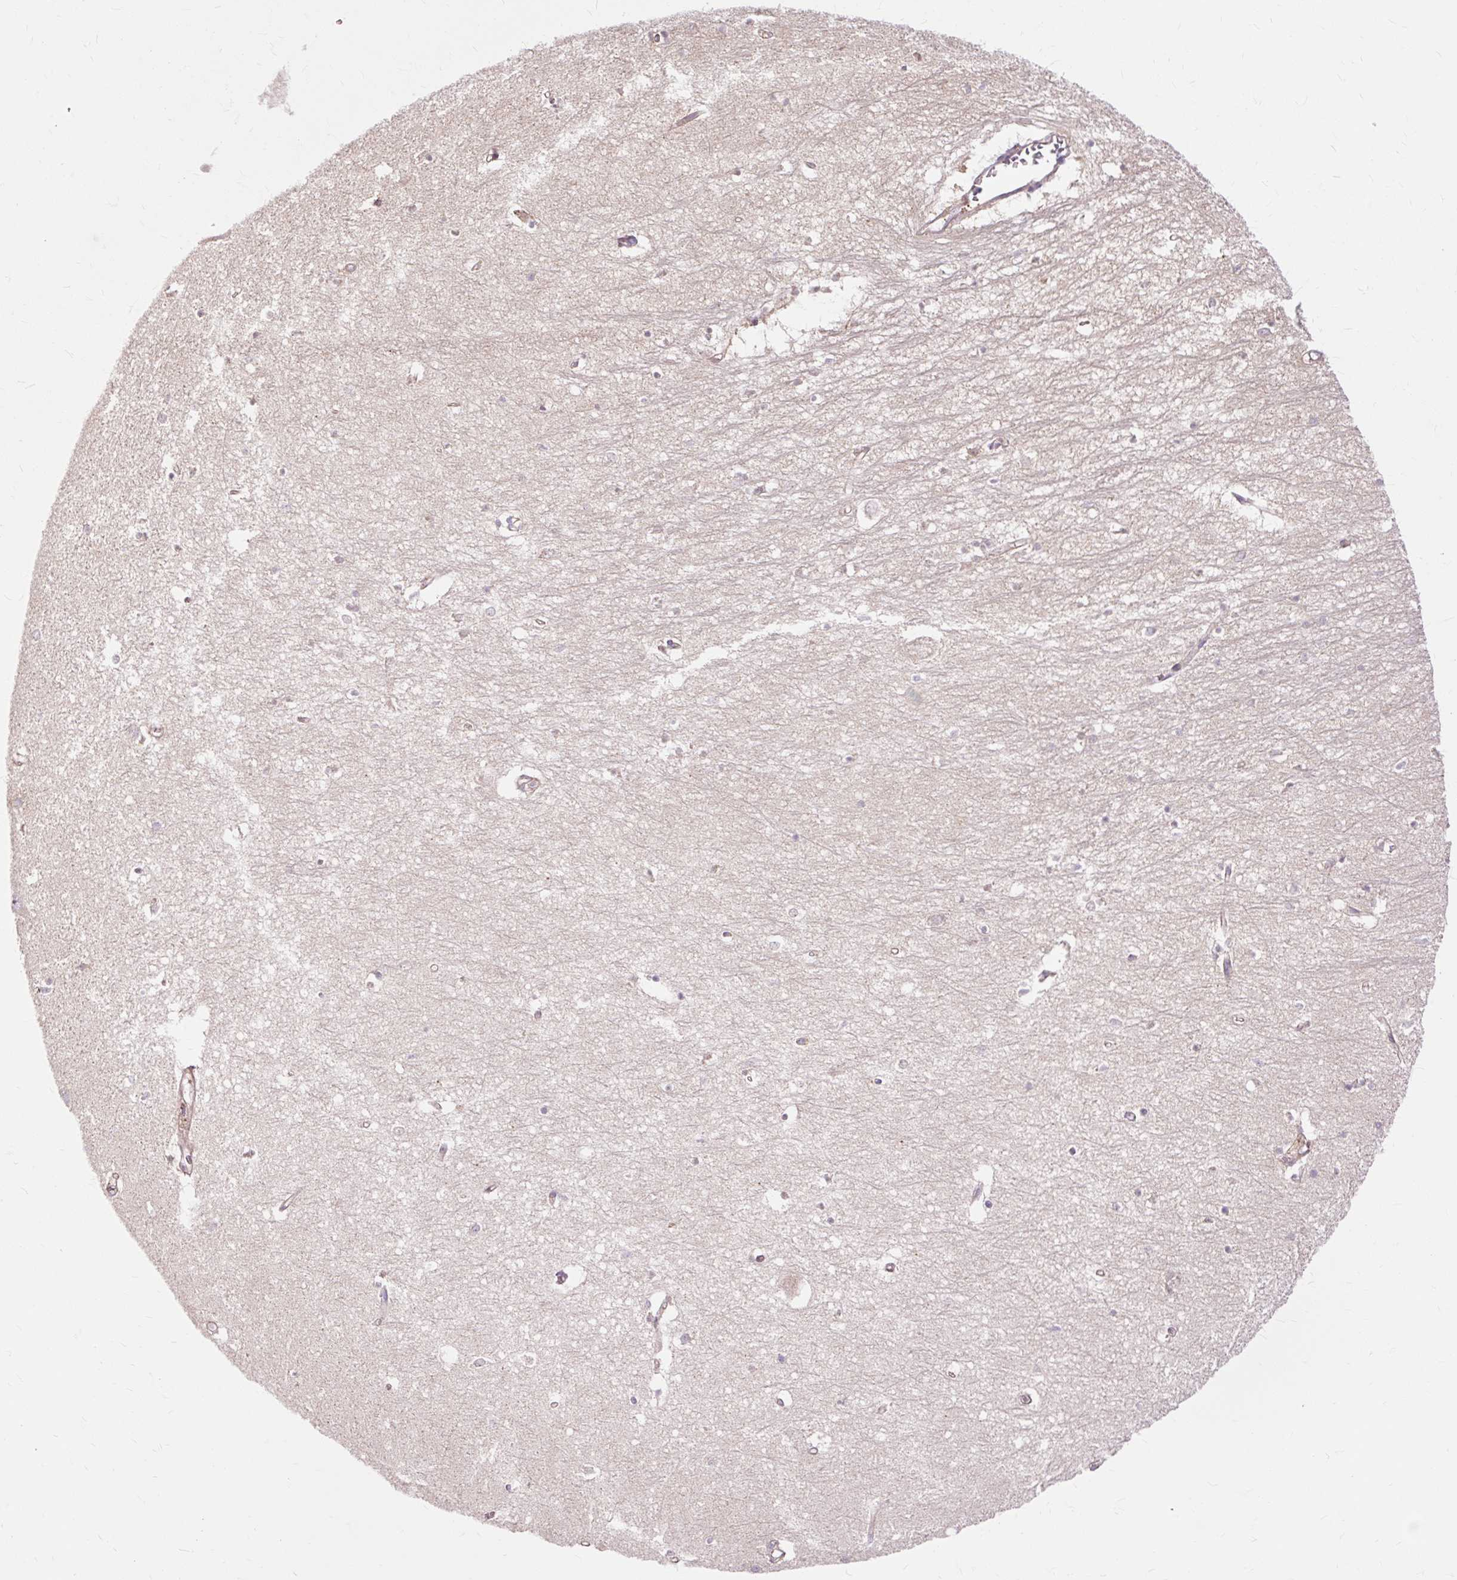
{"staining": {"intensity": "weak", "quantity": "<25%", "location": "cytoplasmic/membranous"}, "tissue": "hippocampus", "cell_type": "Glial cells", "image_type": "normal", "snomed": [{"axis": "morphology", "description": "Normal tissue, NOS"}, {"axis": "topography", "description": "Hippocampus"}], "caption": "This image is of benign hippocampus stained with IHC to label a protein in brown with the nuclei are counter-stained blue. There is no positivity in glial cells. (Stains: DAB IHC with hematoxylin counter stain, Microscopy: brightfield microscopy at high magnification).", "gene": "PDZD2", "patient": {"sex": "female", "age": 64}}